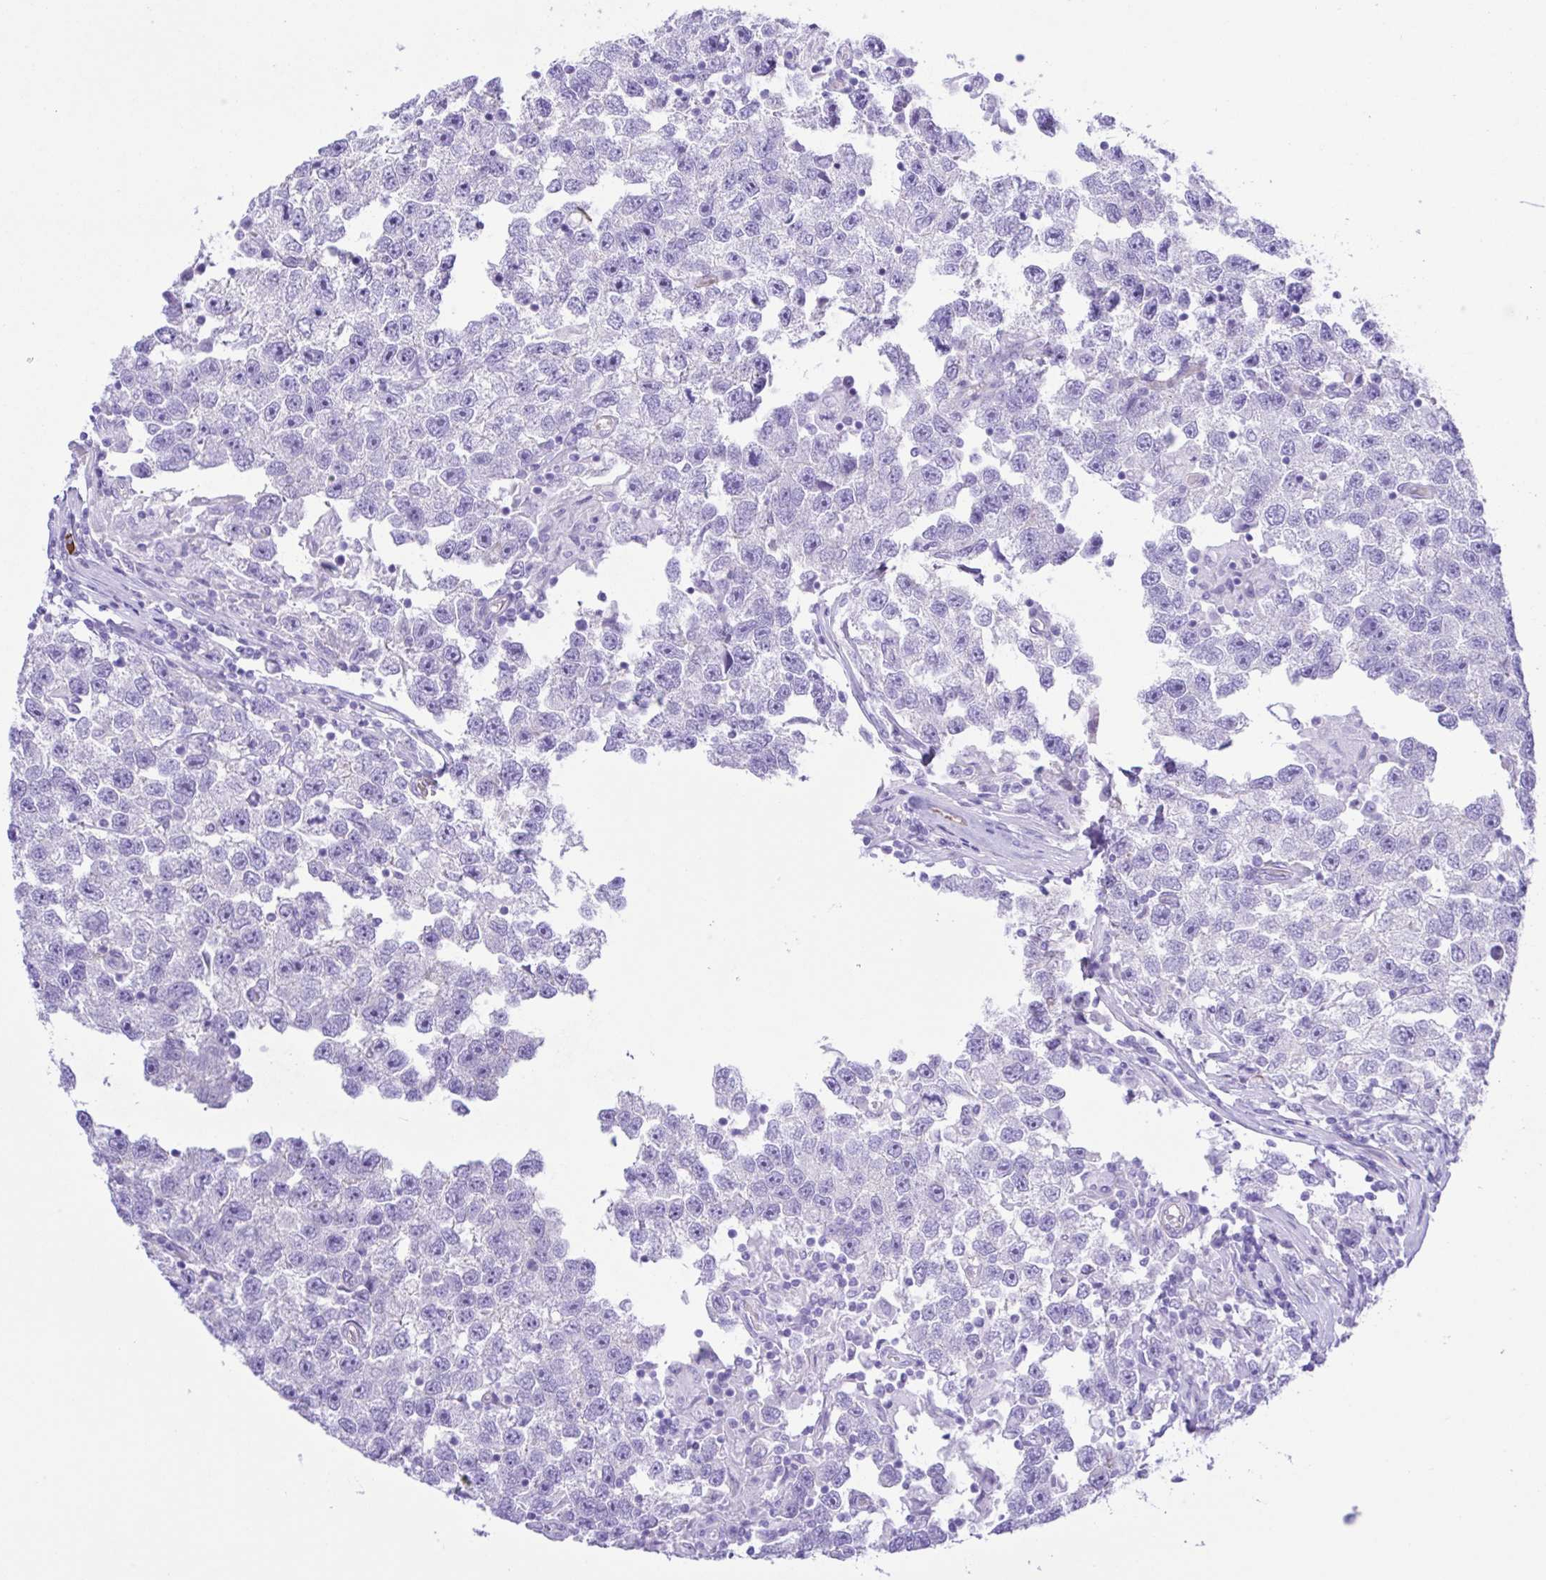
{"staining": {"intensity": "negative", "quantity": "none", "location": "none"}, "tissue": "testis cancer", "cell_type": "Tumor cells", "image_type": "cancer", "snomed": [{"axis": "morphology", "description": "Seminoma, NOS"}, {"axis": "topography", "description": "Testis"}], "caption": "Tumor cells are negative for brown protein staining in testis seminoma.", "gene": "CYP11A1", "patient": {"sex": "male", "age": 26}}